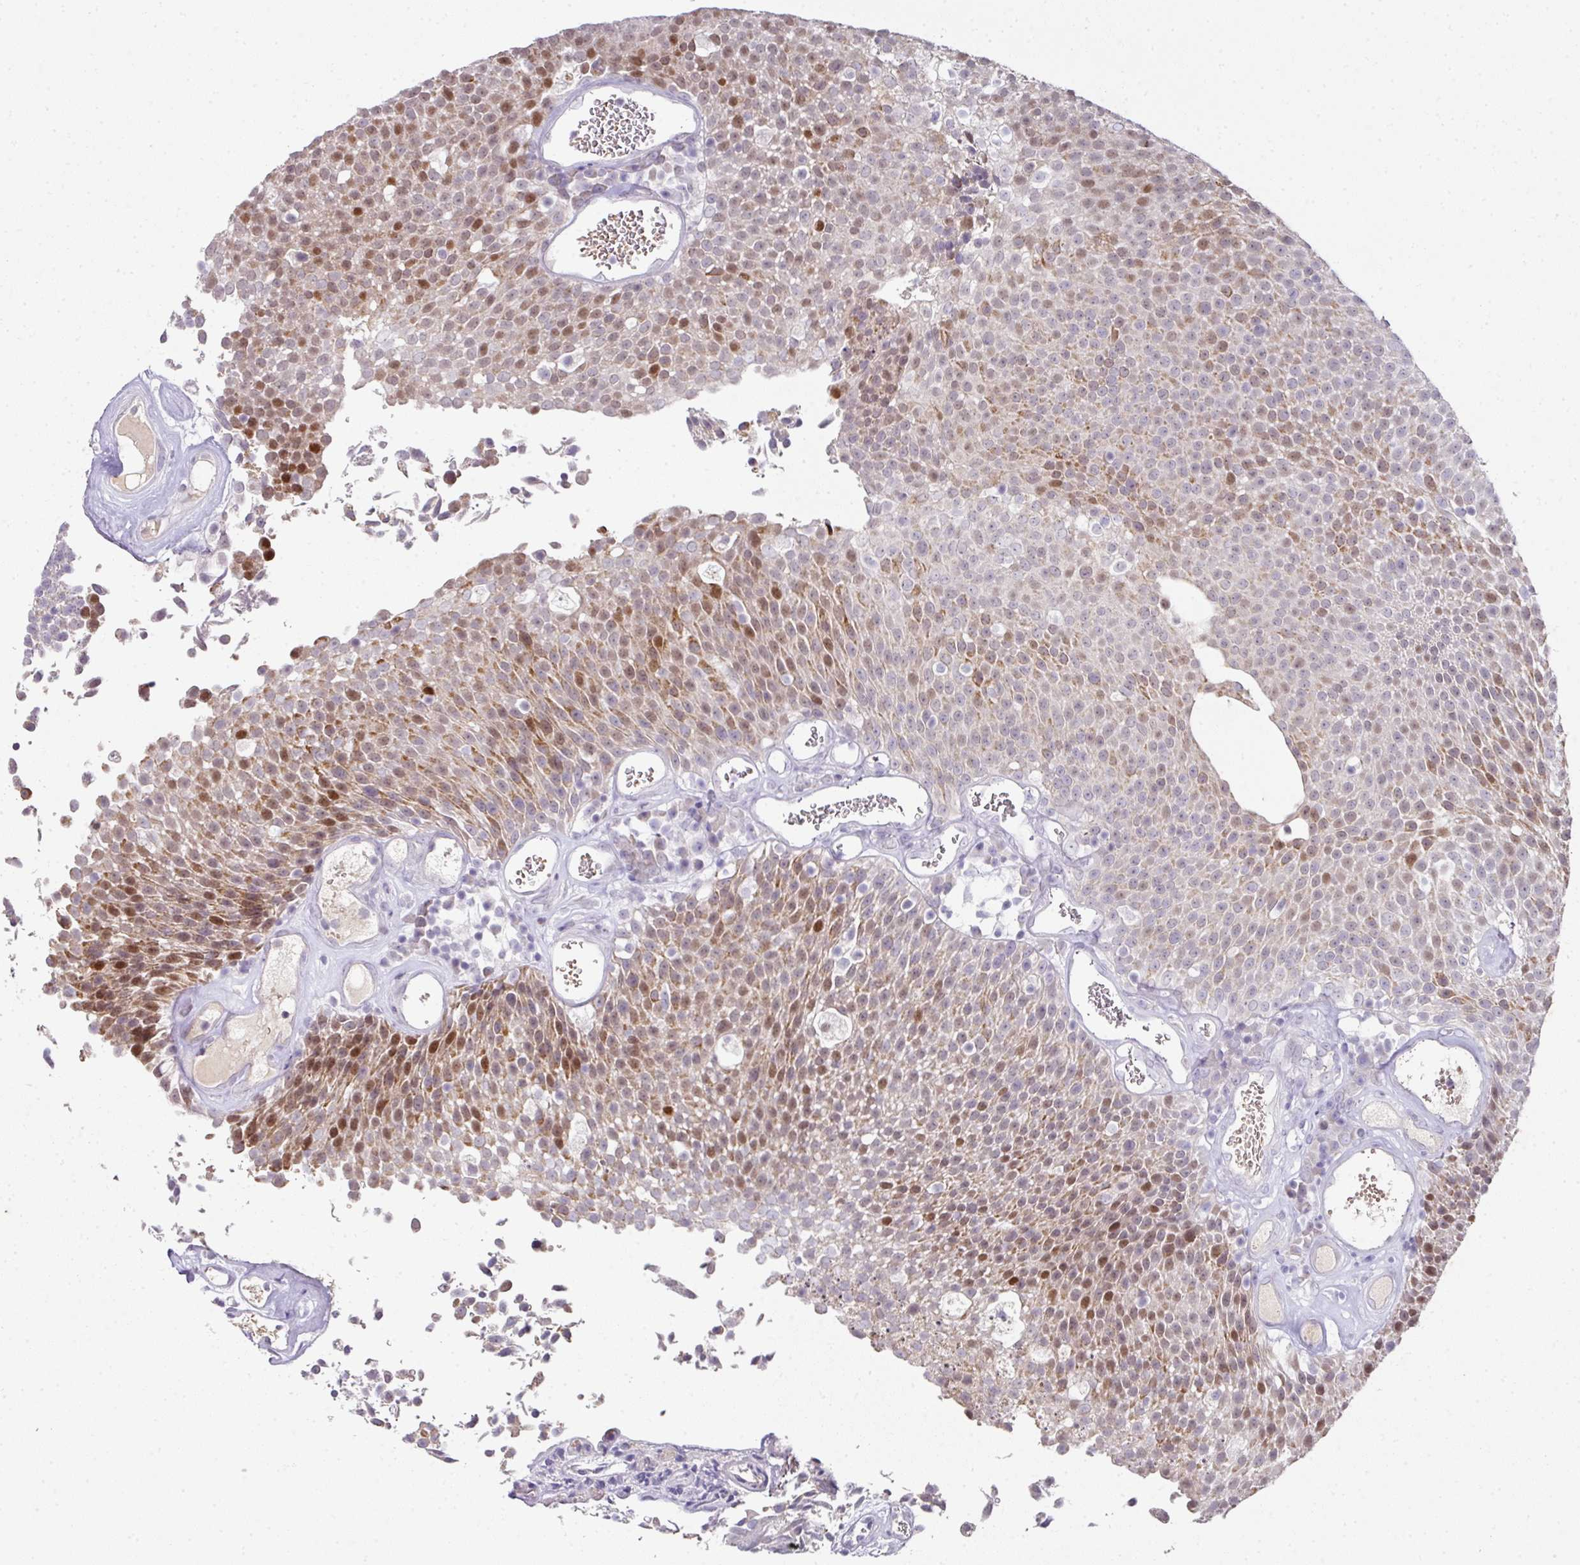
{"staining": {"intensity": "moderate", "quantity": "25%-75%", "location": "cytoplasmic/membranous,nuclear"}, "tissue": "urothelial cancer", "cell_type": "Tumor cells", "image_type": "cancer", "snomed": [{"axis": "morphology", "description": "Urothelial carcinoma, Low grade"}, {"axis": "topography", "description": "Urinary bladder"}], "caption": "The photomicrograph reveals immunohistochemical staining of low-grade urothelial carcinoma. There is moderate cytoplasmic/membranous and nuclear staining is present in approximately 25%-75% of tumor cells. (DAB (3,3'-diaminobenzidine) = brown stain, brightfield microscopy at high magnification).", "gene": "ANKRD18A", "patient": {"sex": "female", "age": 79}}